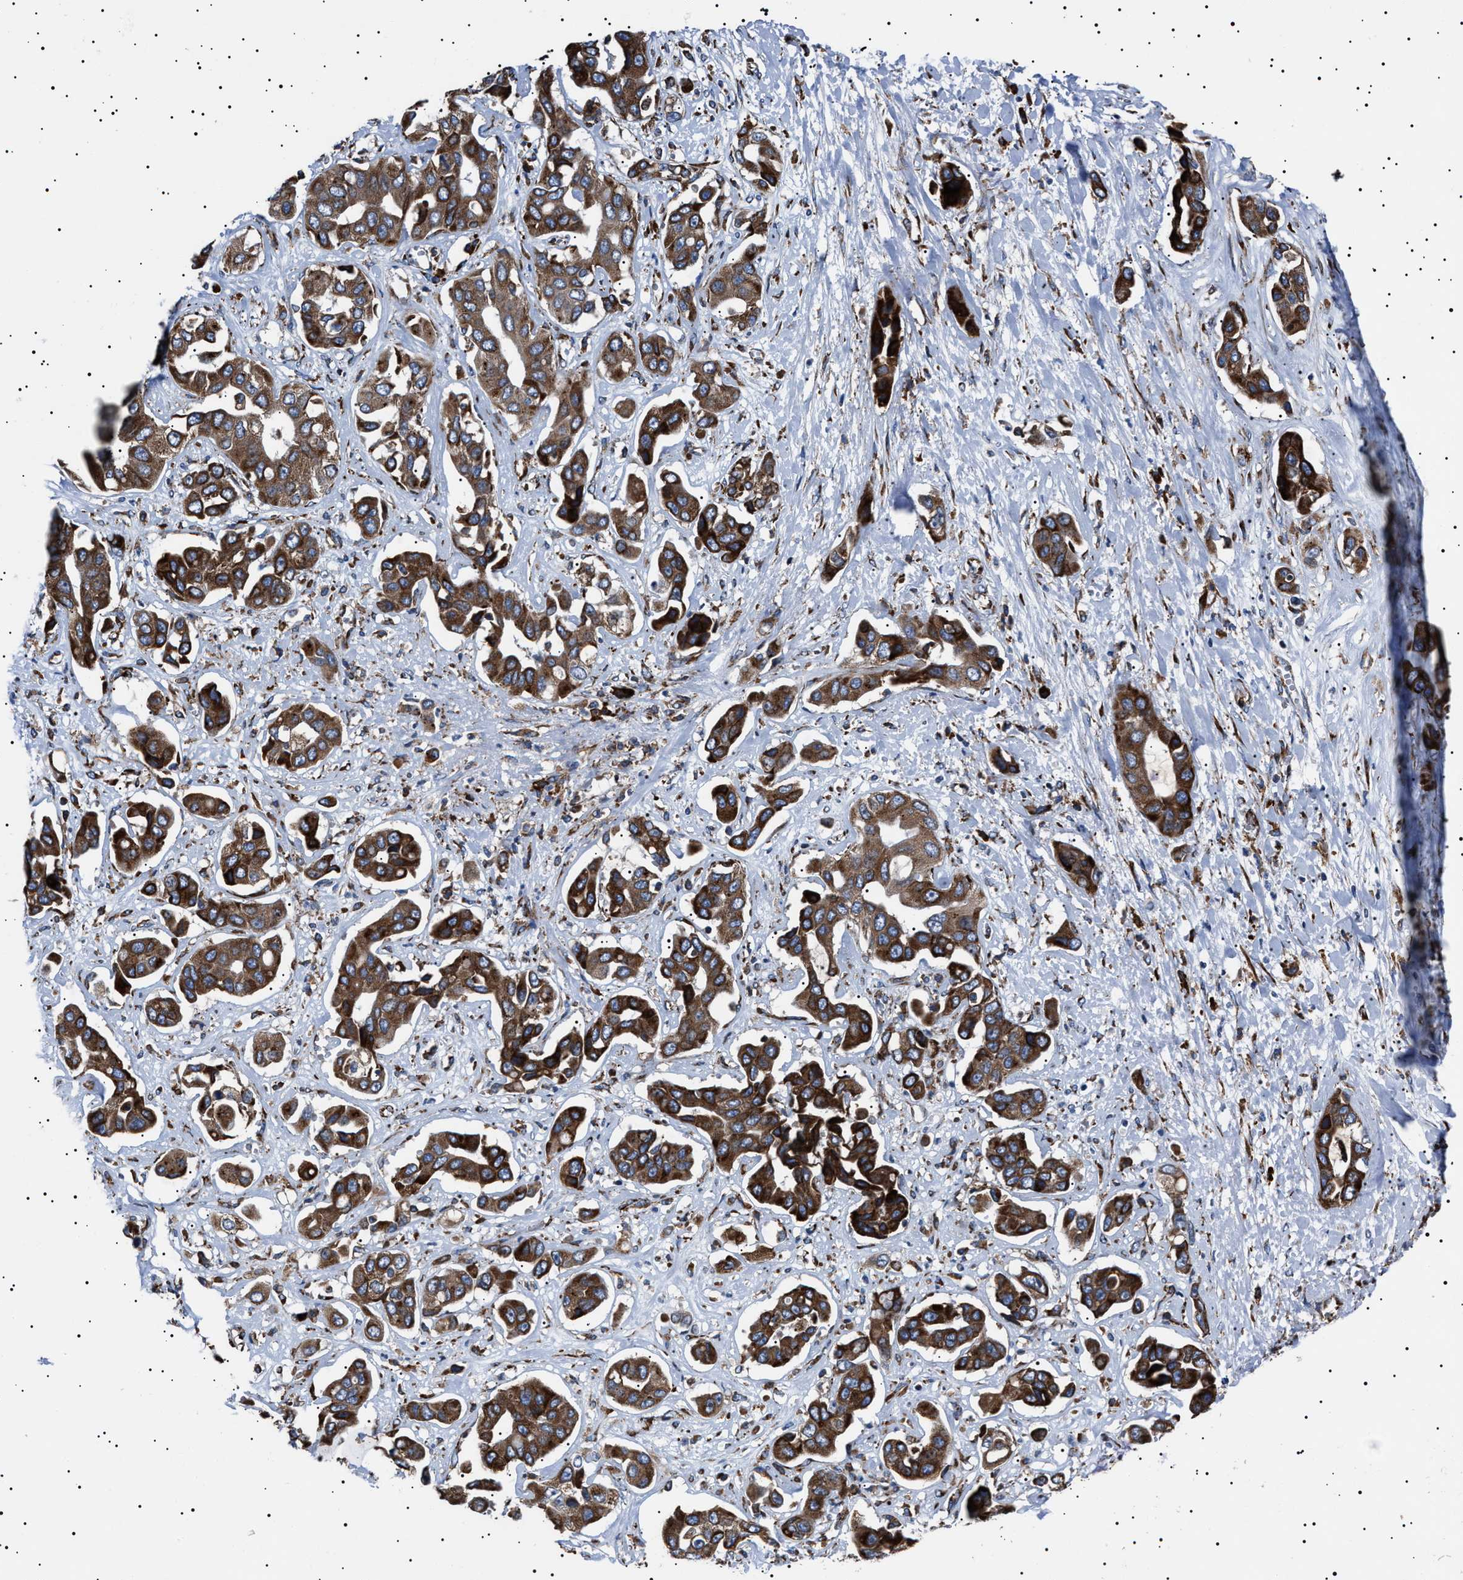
{"staining": {"intensity": "strong", "quantity": ">75%", "location": "cytoplasmic/membranous"}, "tissue": "liver cancer", "cell_type": "Tumor cells", "image_type": "cancer", "snomed": [{"axis": "morphology", "description": "Cholangiocarcinoma"}, {"axis": "topography", "description": "Liver"}], "caption": "Immunohistochemical staining of human liver cancer (cholangiocarcinoma) demonstrates high levels of strong cytoplasmic/membranous staining in approximately >75% of tumor cells. Ihc stains the protein in brown and the nuclei are stained blue.", "gene": "TOP1MT", "patient": {"sex": "female", "age": 52}}